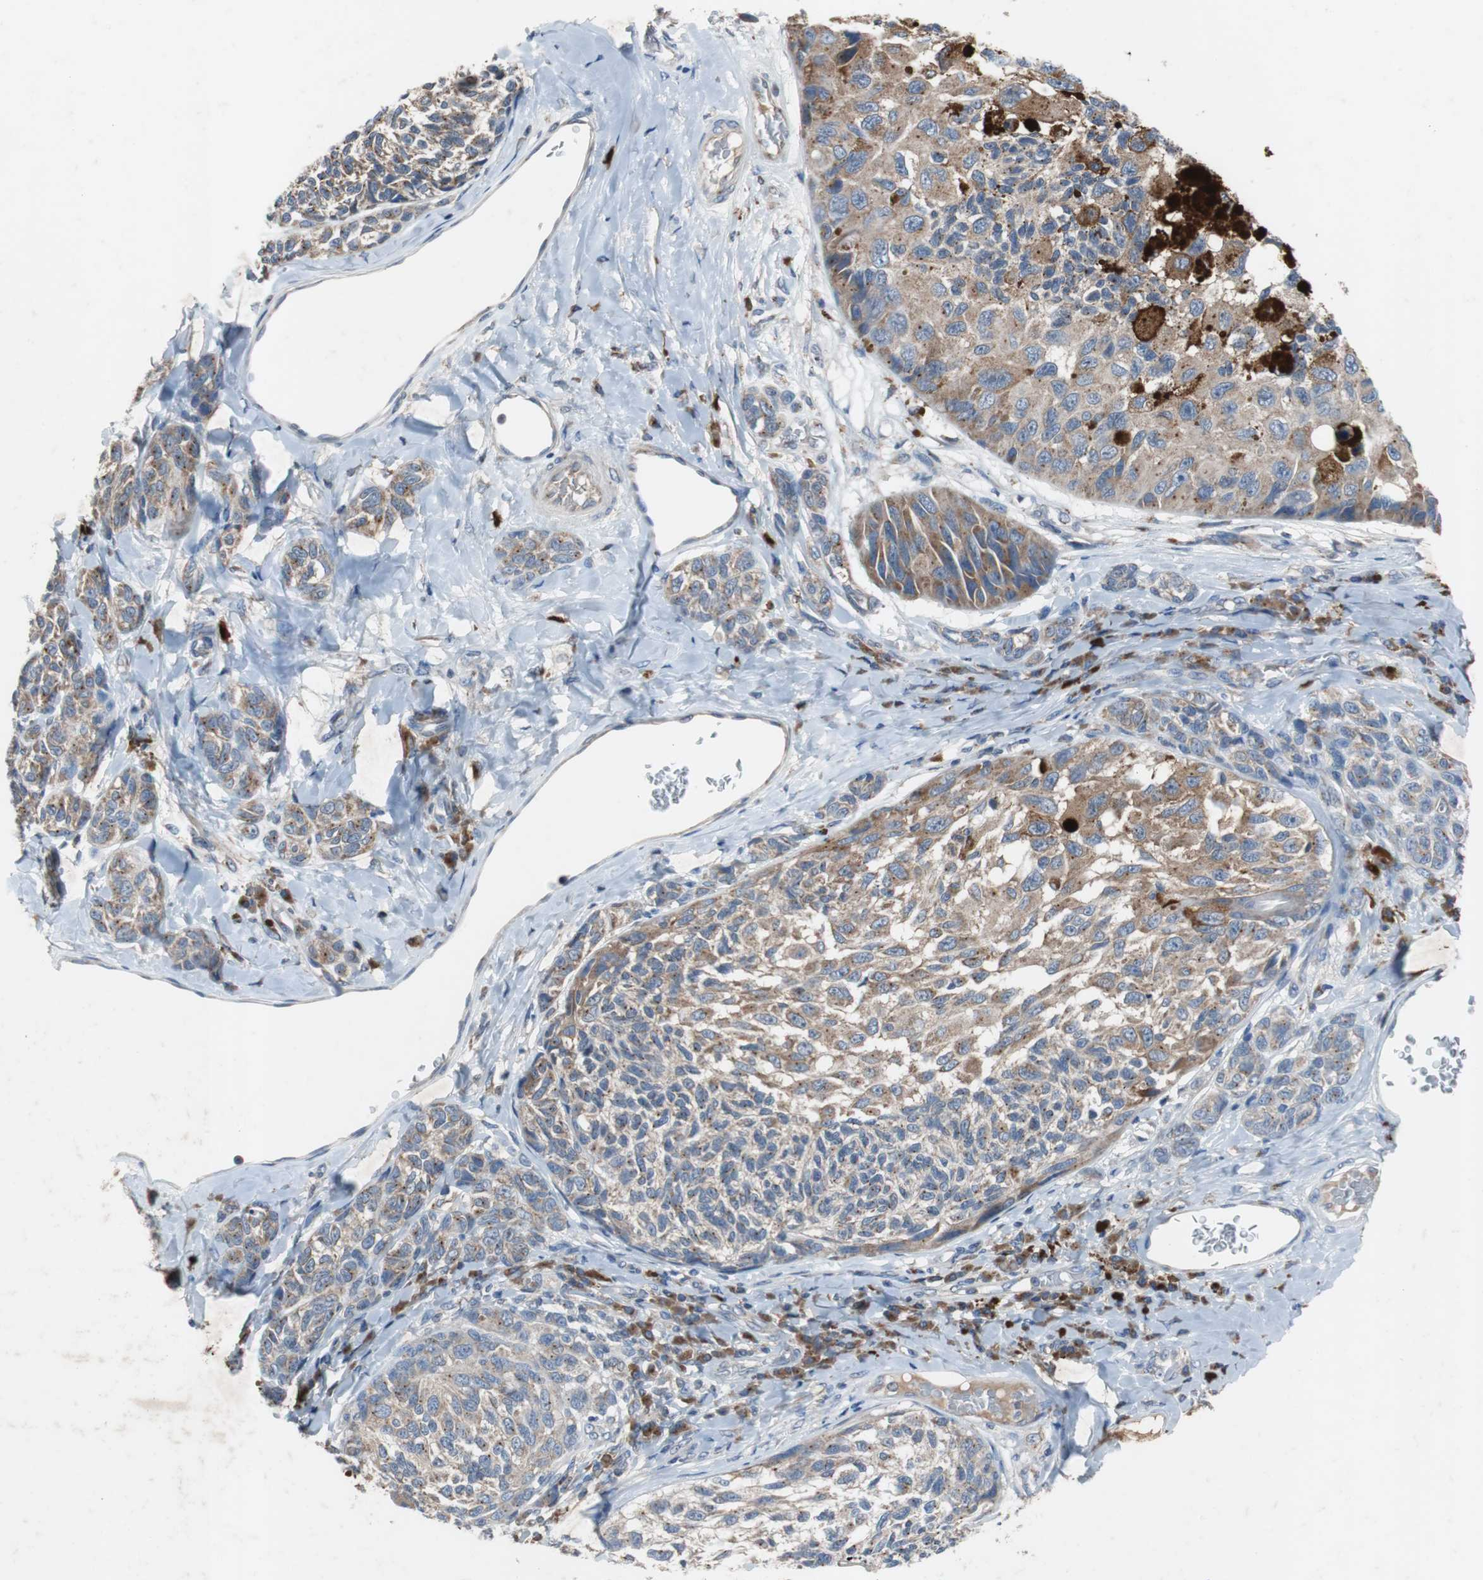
{"staining": {"intensity": "moderate", "quantity": ">75%", "location": "cytoplasmic/membranous"}, "tissue": "melanoma", "cell_type": "Tumor cells", "image_type": "cancer", "snomed": [{"axis": "morphology", "description": "Malignant melanoma, NOS"}, {"axis": "topography", "description": "Skin"}], "caption": "A brown stain labels moderate cytoplasmic/membranous expression of a protein in malignant melanoma tumor cells.", "gene": "CALB2", "patient": {"sex": "female", "age": 73}}